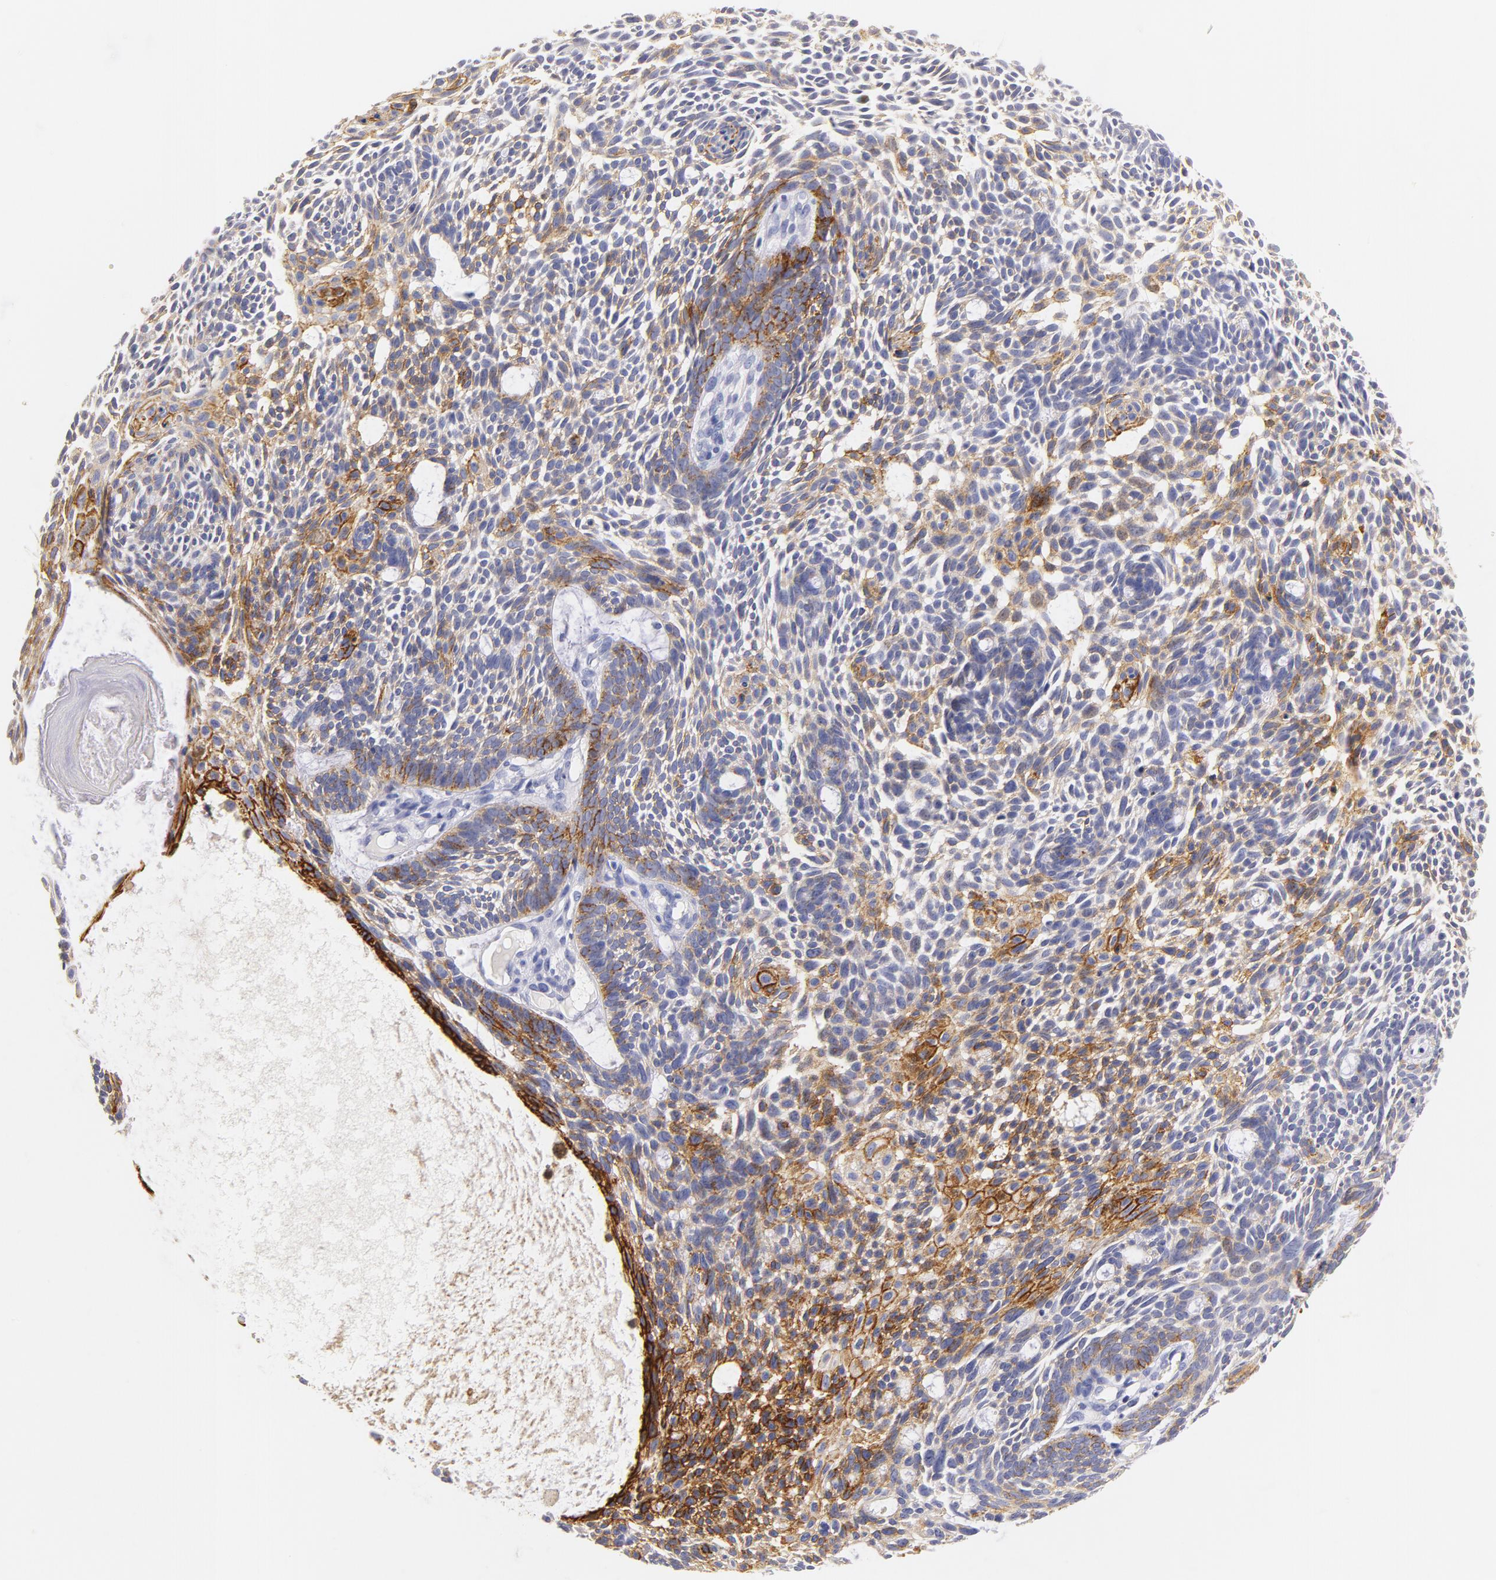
{"staining": {"intensity": "strong", "quantity": ">75%", "location": "cytoplasmic/membranous"}, "tissue": "skin cancer", "cell_type": "Tumor cells", "image_type": "cancer", "snomed": [{"axis": "morphology", "description": "Basal cell carcinoma"}, {"axis": "topography", "description": "Skin"}], "caption": "The micrograph reveals a brown stain indicating the presence of a protein in the cytoplasmic/membranous of tumor cells in skin basal cell carcinoma.", "gene": "CD44", "patient": {"sex": "male", "age": 58}}